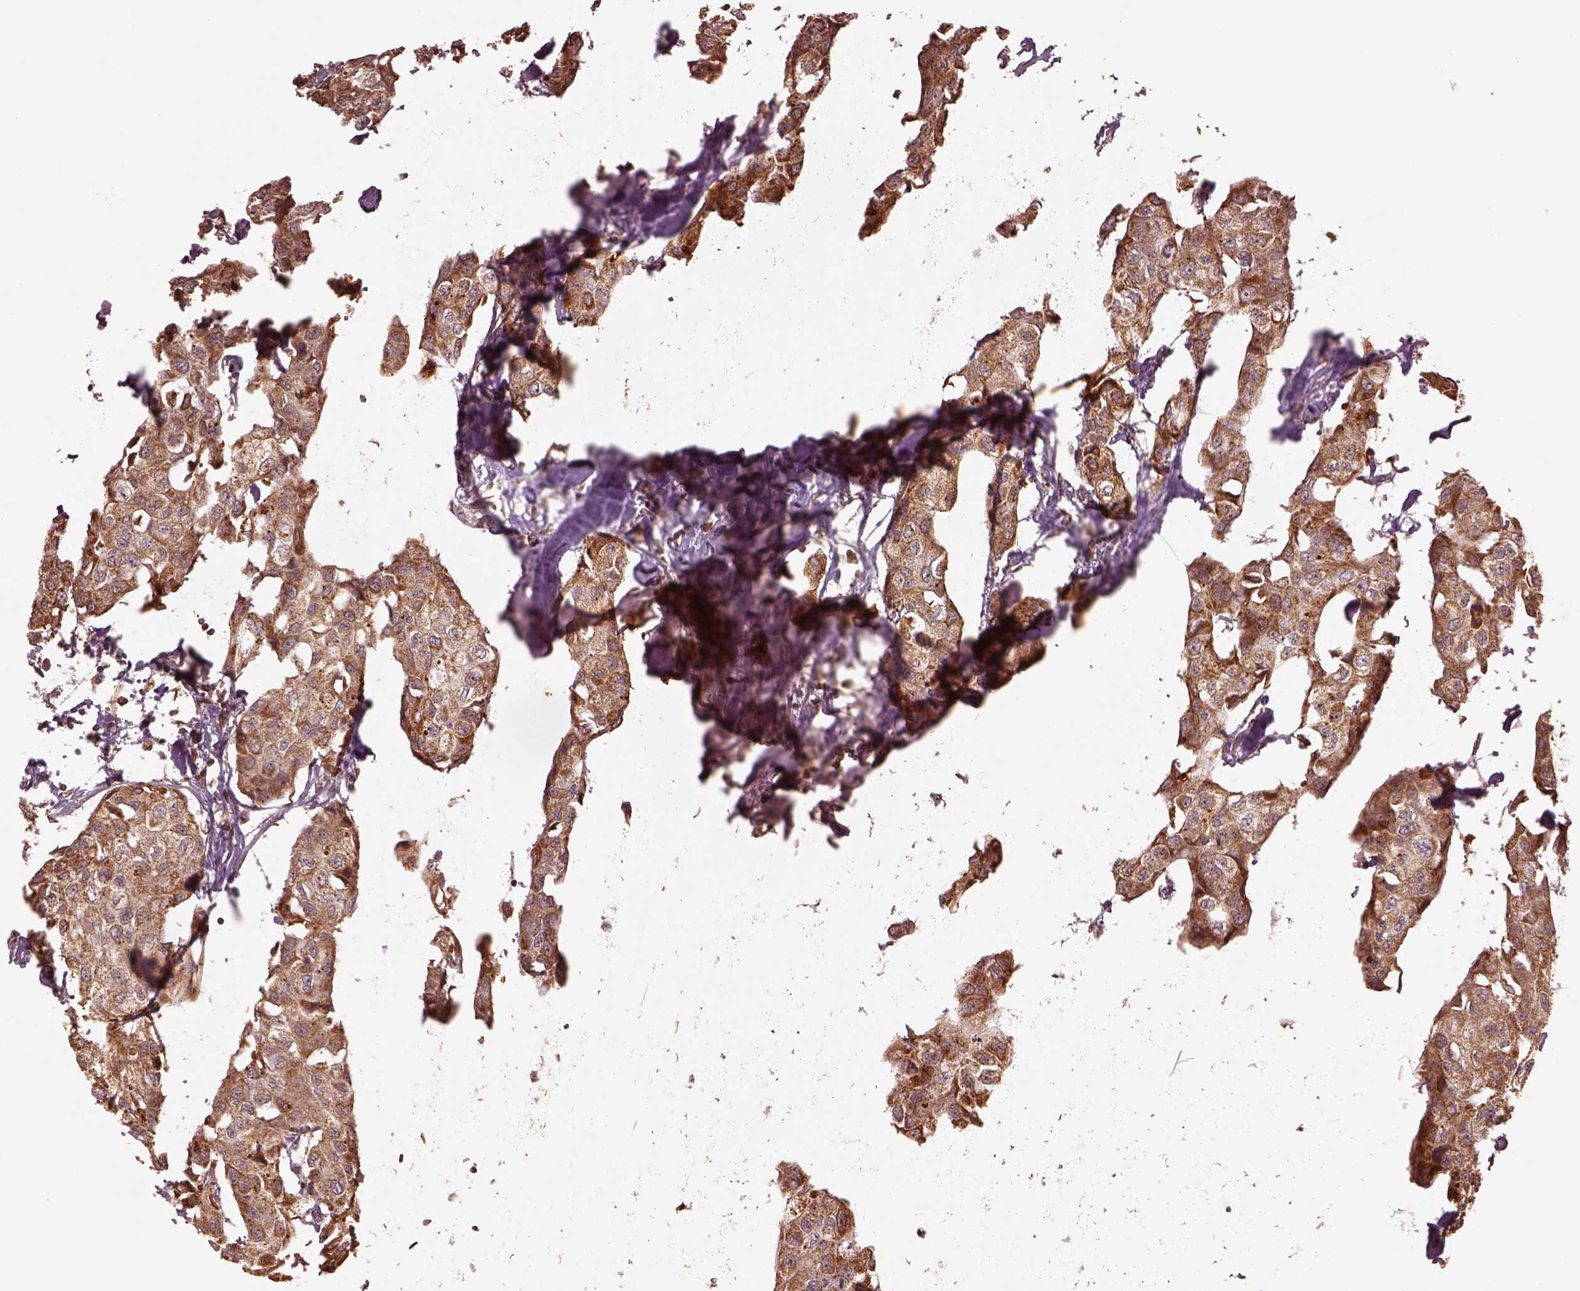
{"staining": {"intensity": "moderate", "quantity": ">75%", "location": "cytoplasmic/membranous"}, "tissue": "breast cancer", "cell_type": "Tumor cells", "image_type": "cancer", "snomed": [{"axis": "morphology", "description": "Duct carcinoma"}, {"axis": "topography", "description": "Breast"}], "caption": "Immunohistochemistry of human invasive ductal carcinoma (breast) demonstrates medium levels of moderate cytoplasmic/membranous positivity in approximately >75% of tumor cells.", "gene": "SEL1L3", "patient": {"sex": "female", "age": 80}}